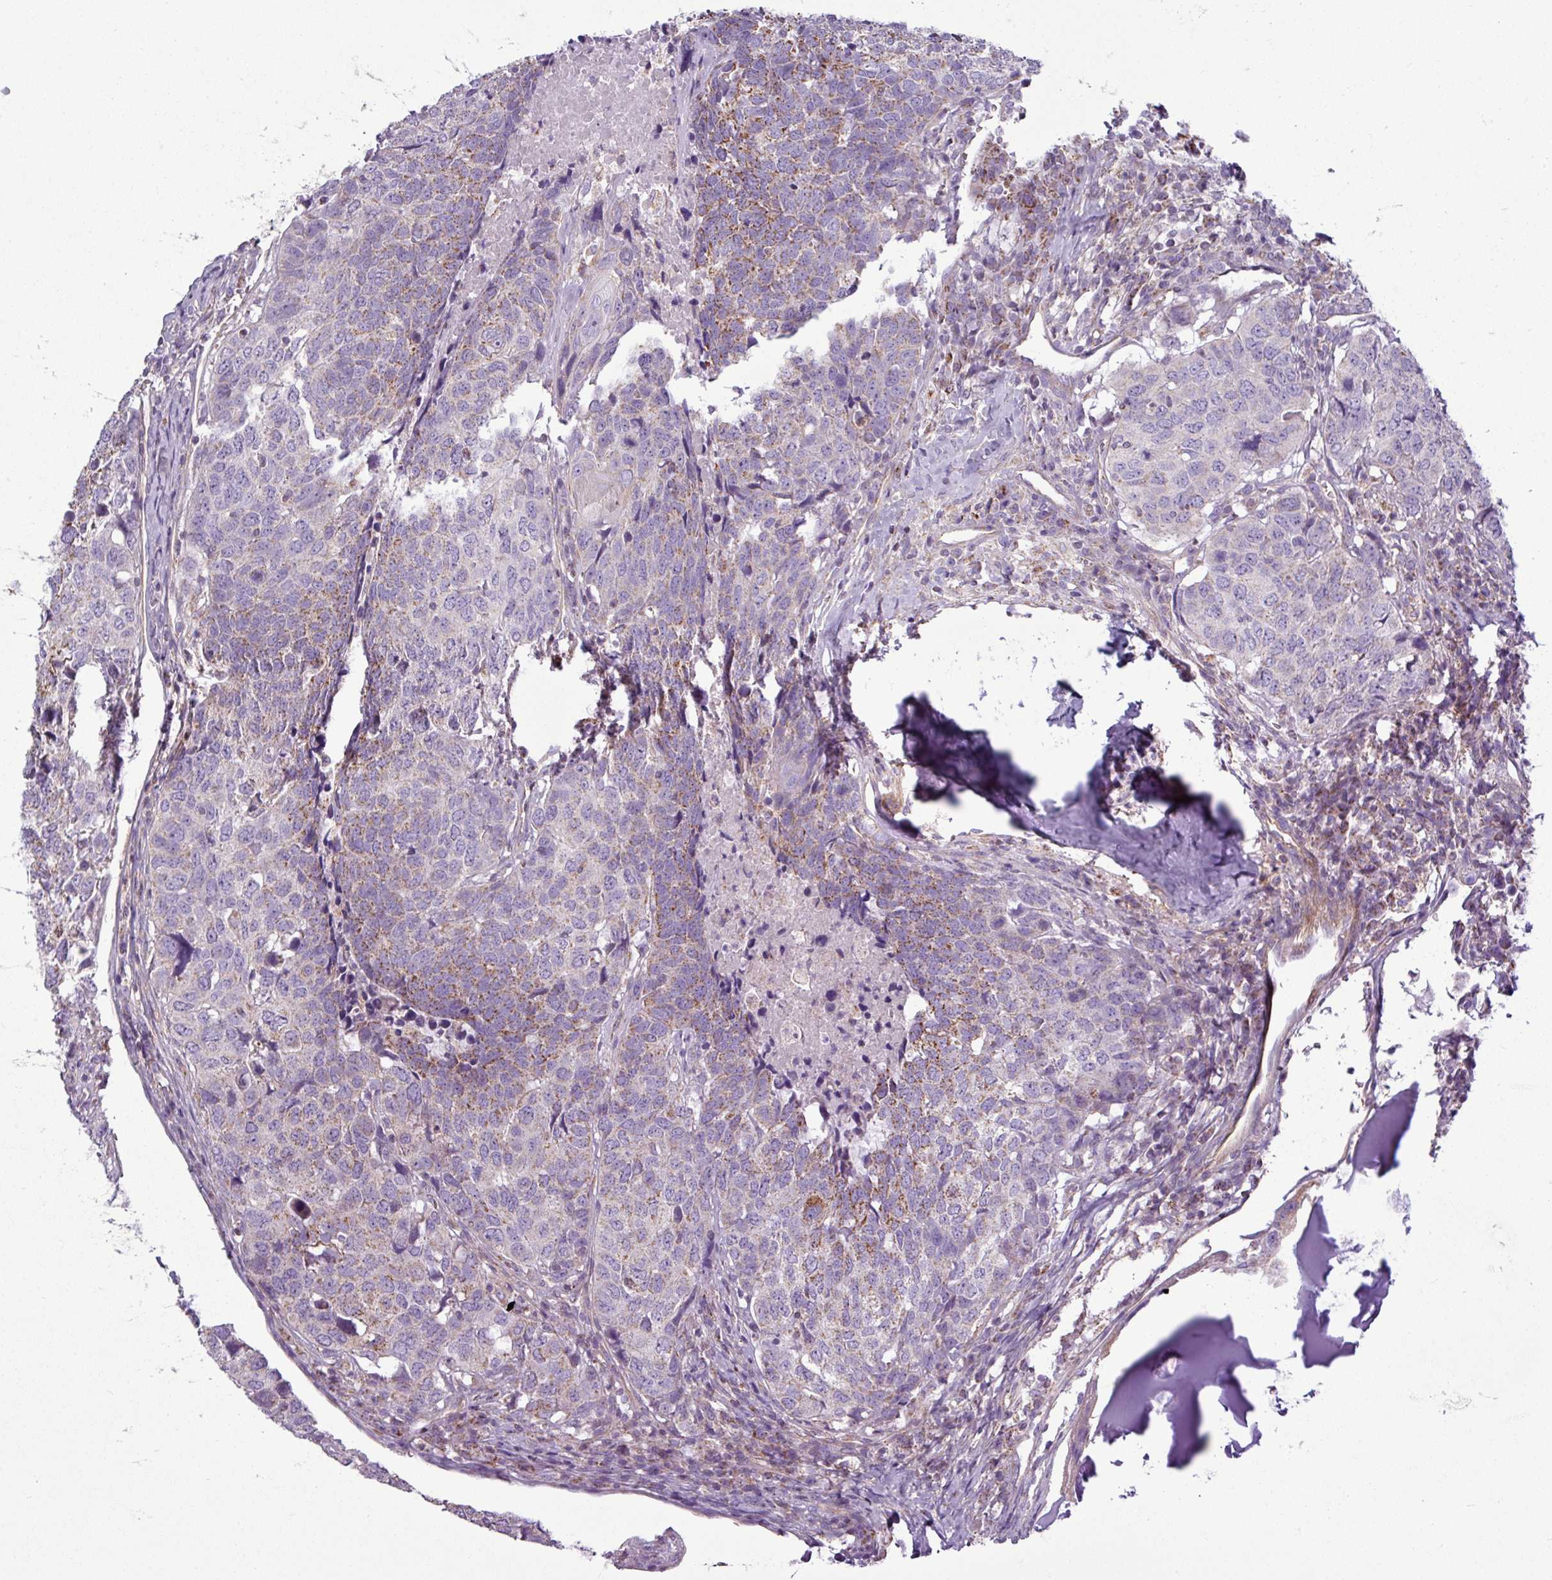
{"staining": {"intensity": "weak", "quantity": "25%-75%", "location": "cytoplasmic/membranous"}, "tissue": "head and neck cancer", "cell_type": "Tumor cells", "image_type": "cancer", "snomed": [{"axis": "morphology", "description": "Normal tissue, NOS"}, {"axis": "morphology", "description": "Squamous cell carcinoma, NOS"}, {"axis": "topography", "description": "Skeletal muscle"}, {"axis": "topography", "description": "Vascular tissue"}, {"axis": "topography", "description": "Peripheral nerve tissue"}, {"axis": "topography", "description": "Head-Neck"}], "caption": "This image reveals immunohistochemistry (IHC) staining of human head and neck cancer, with low weak cytoplasmic/membranous positivity in approximately 25%-75% of tumor cells.", "gene": "BTN2A2", "patient": {"sex": "male", "age": 66}}